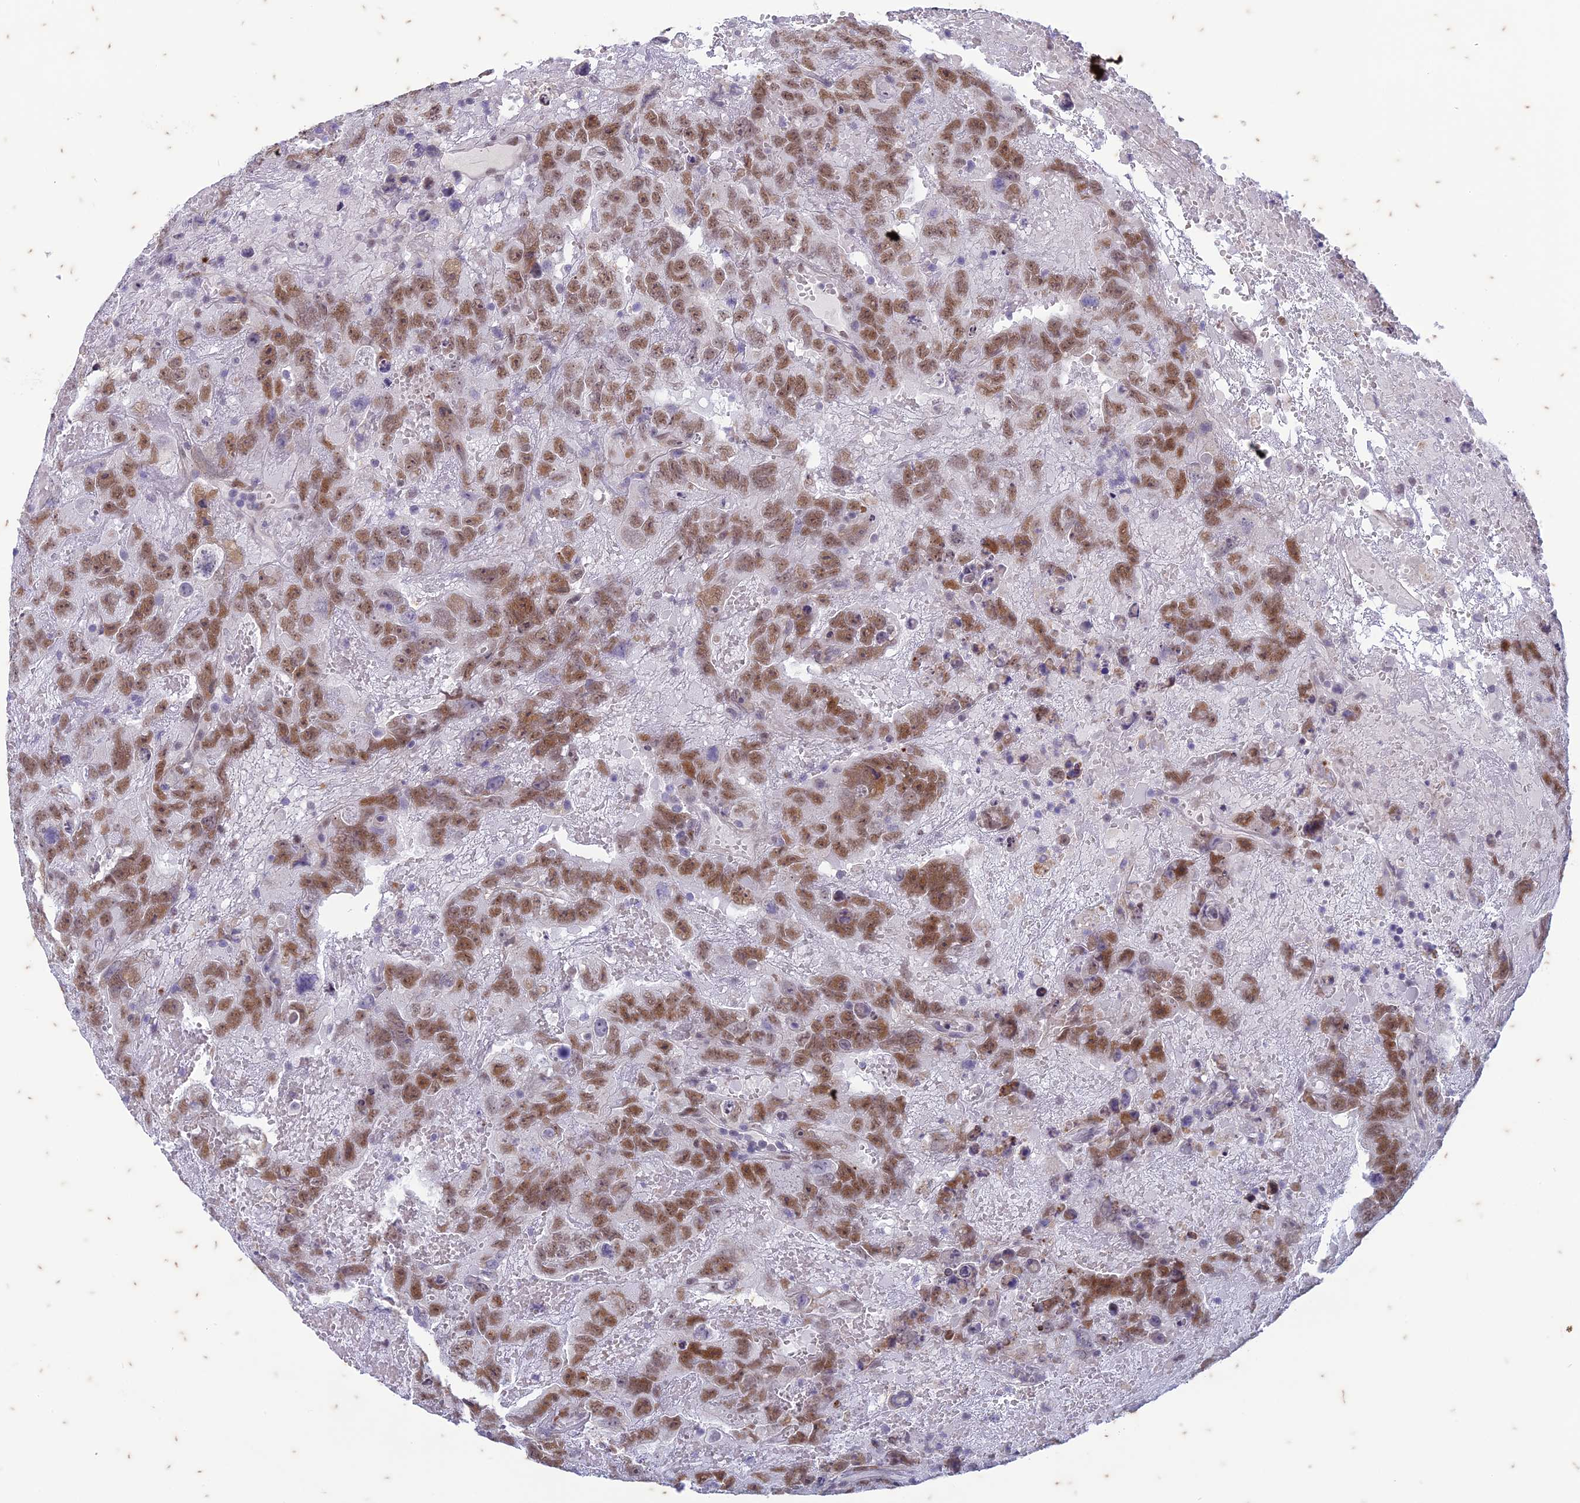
{"staining": {"intensity": "moderate", "quantity": ">75%", "location": "nuclear"}, "tissue": "testis cancer", "cell_type": "Tumor cells", "image_type": "cancer", "snomed": [{"axis": "morphology", "description": "Carcinoma, Embryonal, NOS"}, {"axis": "topography", "description": "Testis"}], "caption": "Protein expression analysis of testis cancer (embryonal carcinoma) reveals moderate nuclear expression in approximately >75% of tumor cells. The staining was performed using DAB, with brown indicating positive protein expression. Nuclei are stained blue with hematoxylin.", "gene": "PABPN1L", "patient": {"sex": "male", "age": 45}}